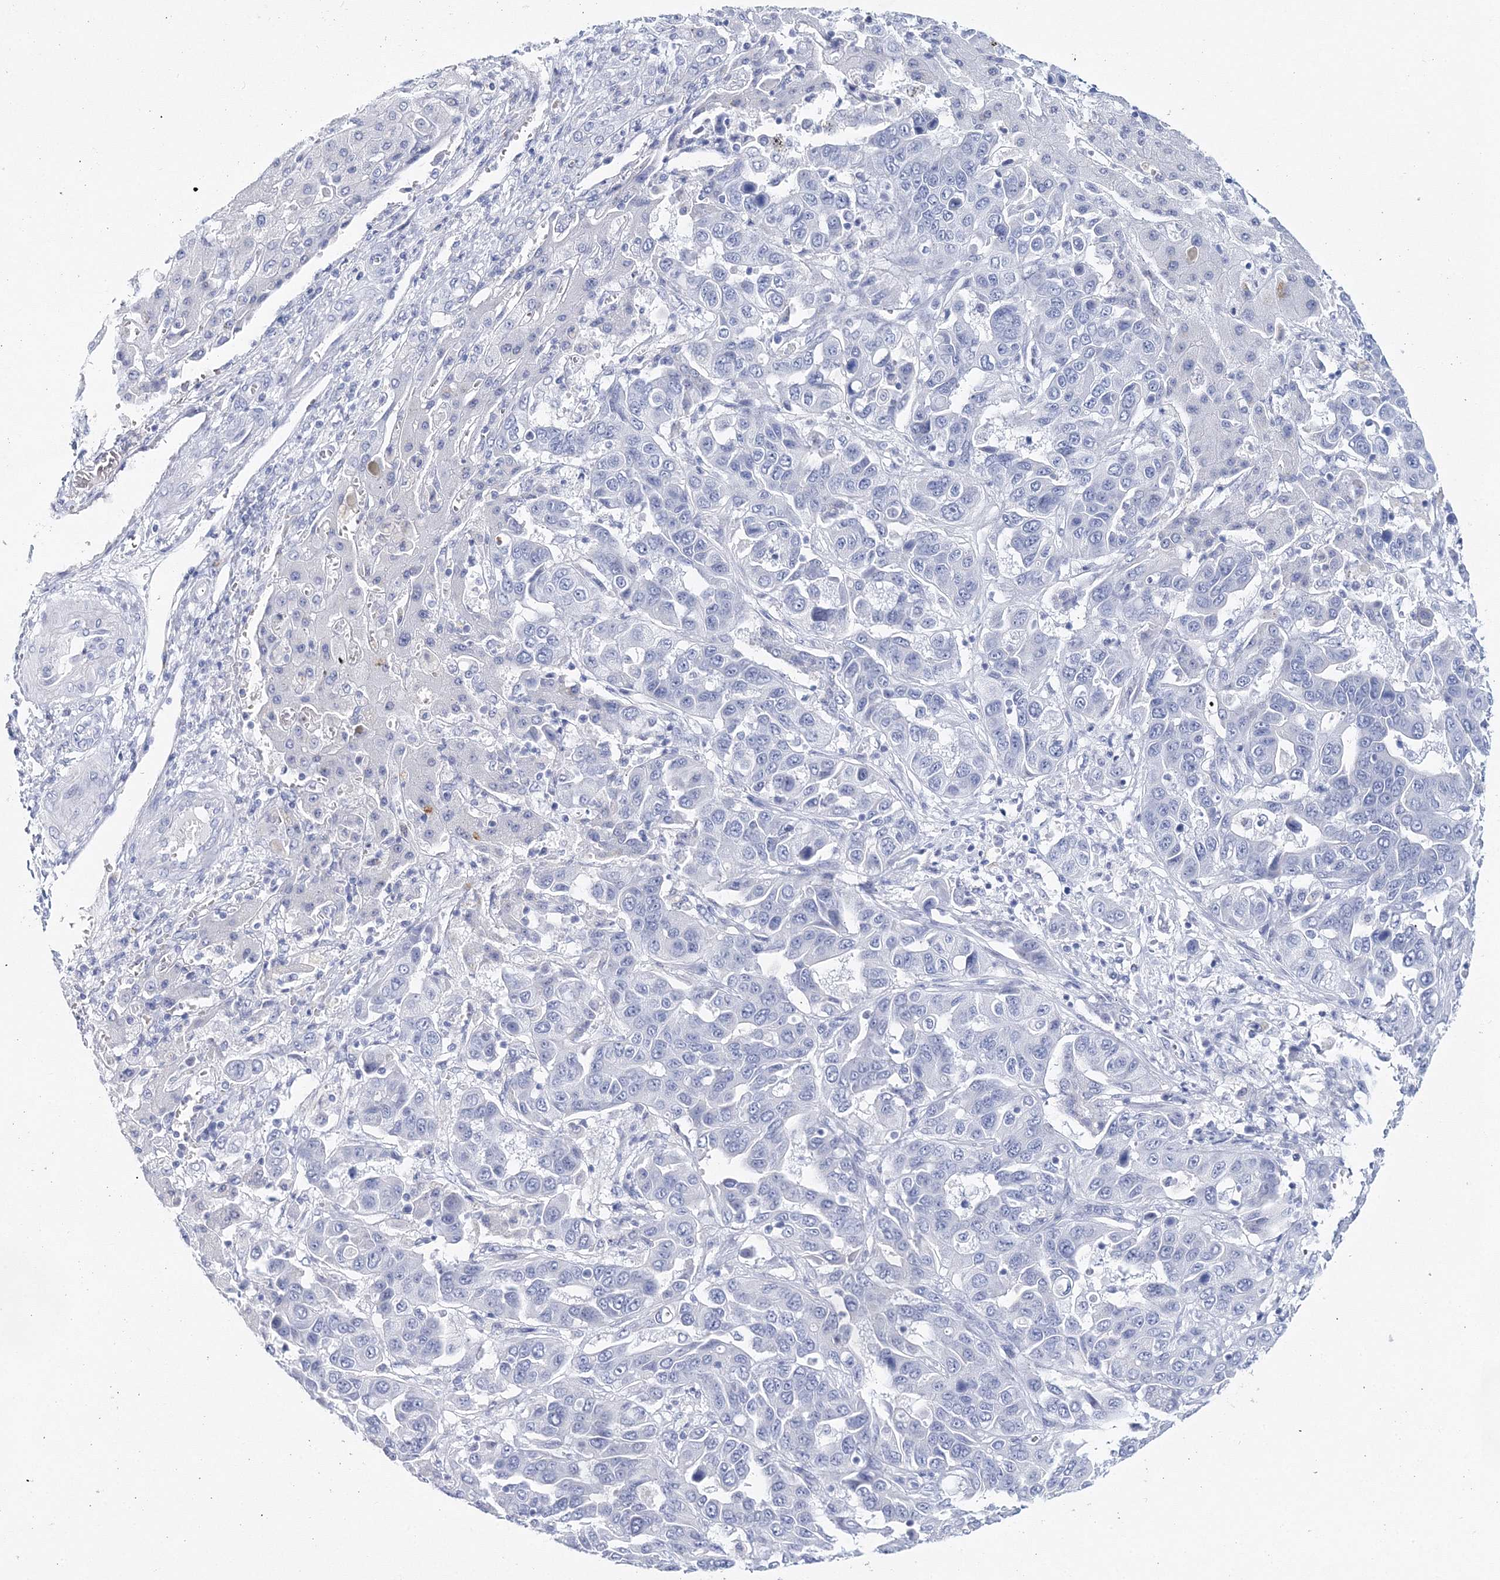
{"staining": {"intensity": "negative", "quantity": "none", "location": "none"}, "tissue": "liver cancer", "cell_type": "Tumor cells", "image_type": "cancer", "snomed": [{"axis": "morphology", "description": "Cholangiocarcinoma"}, {"axis": "topography", "description": "Liver"}], "caption": "The image demonstrates no staining of tumor cells in liver cancer (cholangiocarcinoma). The staining is performed using DAB (3,3'-diaminobenzidine) brown chromogen with nuclei counter-stained in using hematoxylin.", "gene": "MYOZ2", "patient": {"sex": "female", "age": 52}}